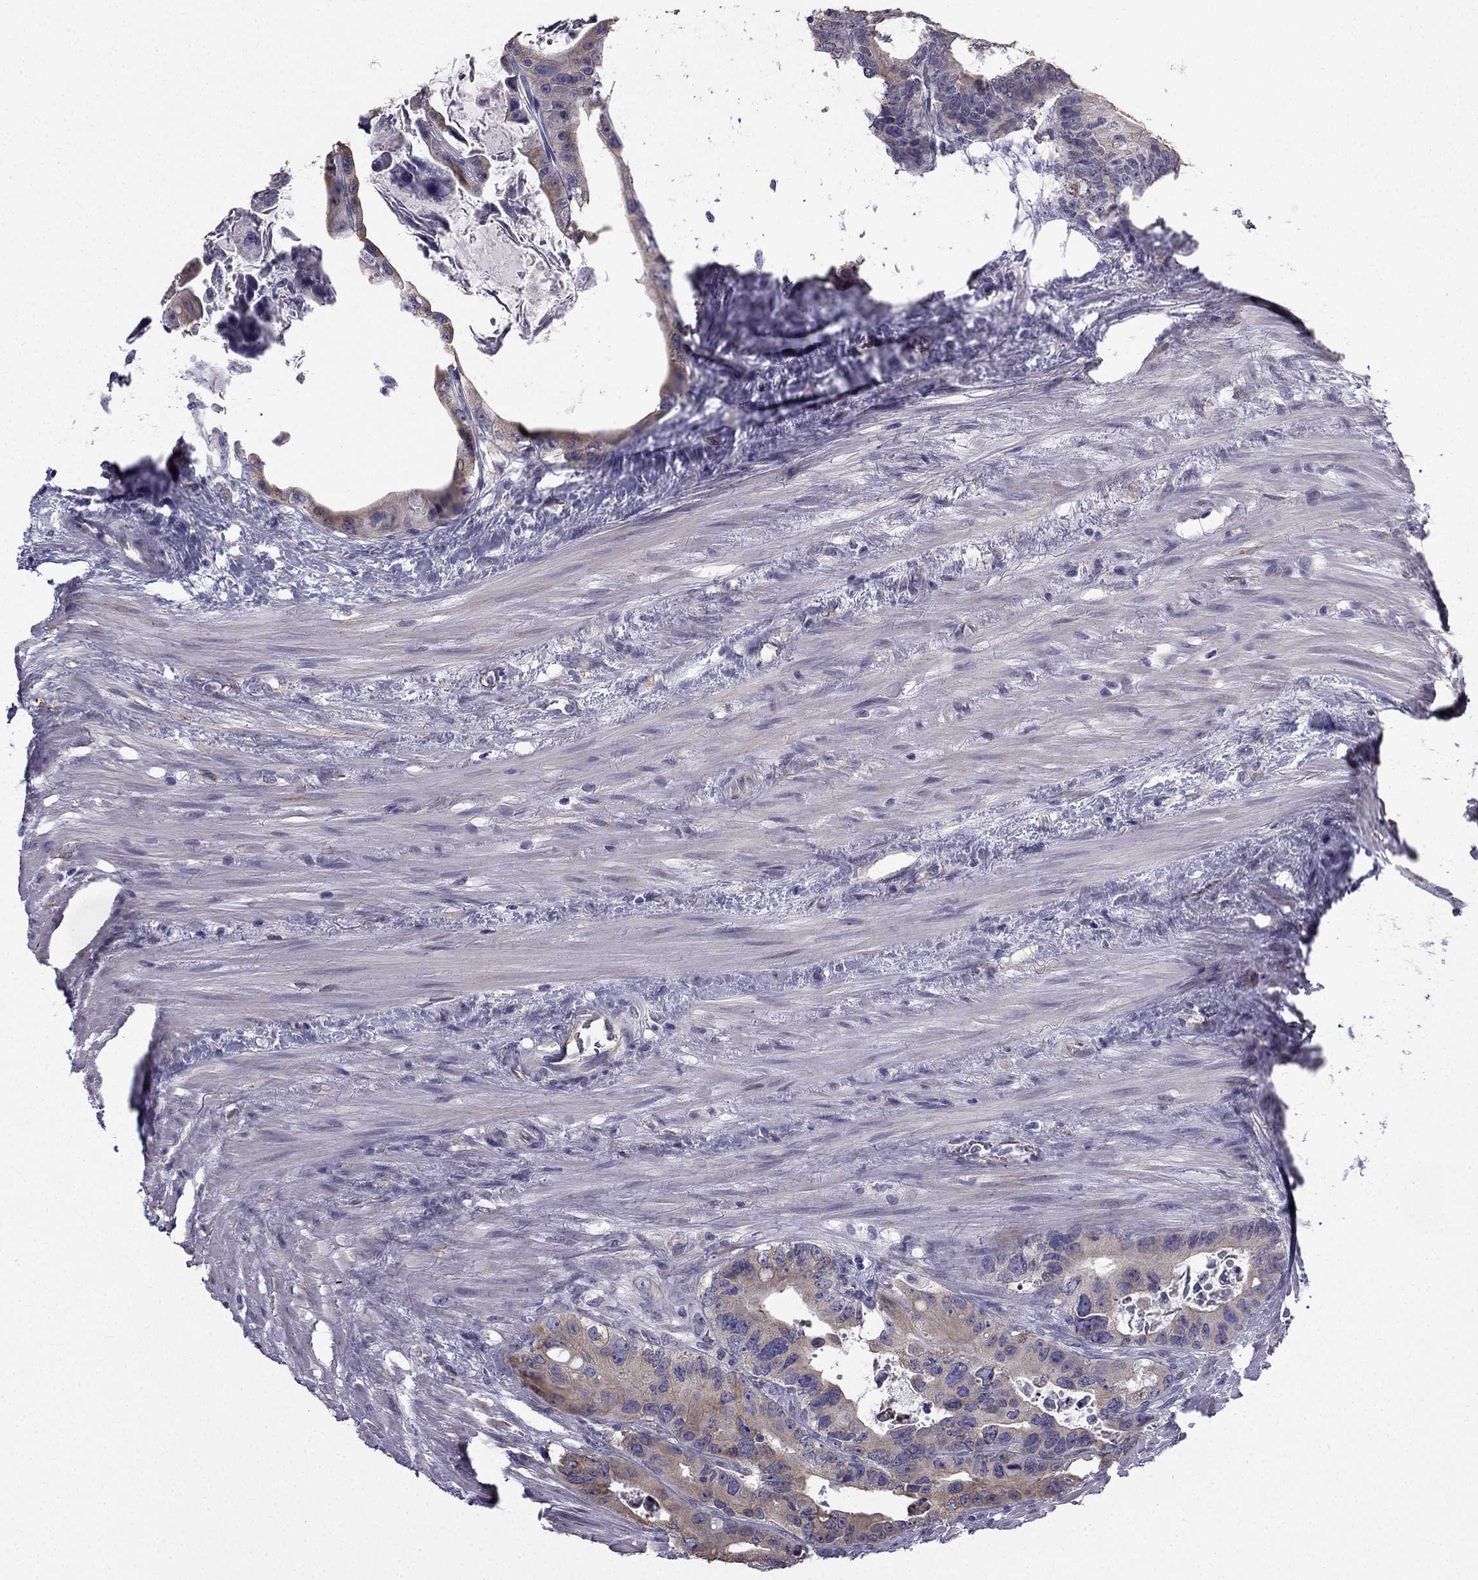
{"staining": {"intensity": "moderate", "quantity": "25%-75%", "location": "cytoplasmic/membranous"}, "tissue": "colorectal cancer", "cell_type": "Tumor cells", "image_type": "cancer", "snomed": [{"axis": "morphology", "description": "Adenocarcinoma, NOS"}, {"axis": "topography", "description": "Rectum"}], "caption": "This is a histology image of IHC staining of colorectal adenocarcinoma, which shows moderate staining in the cytoplasmic/membranous of tumor cells.", "gene": "CCDC40", "patient": {"sex": "male", "age": 64}}